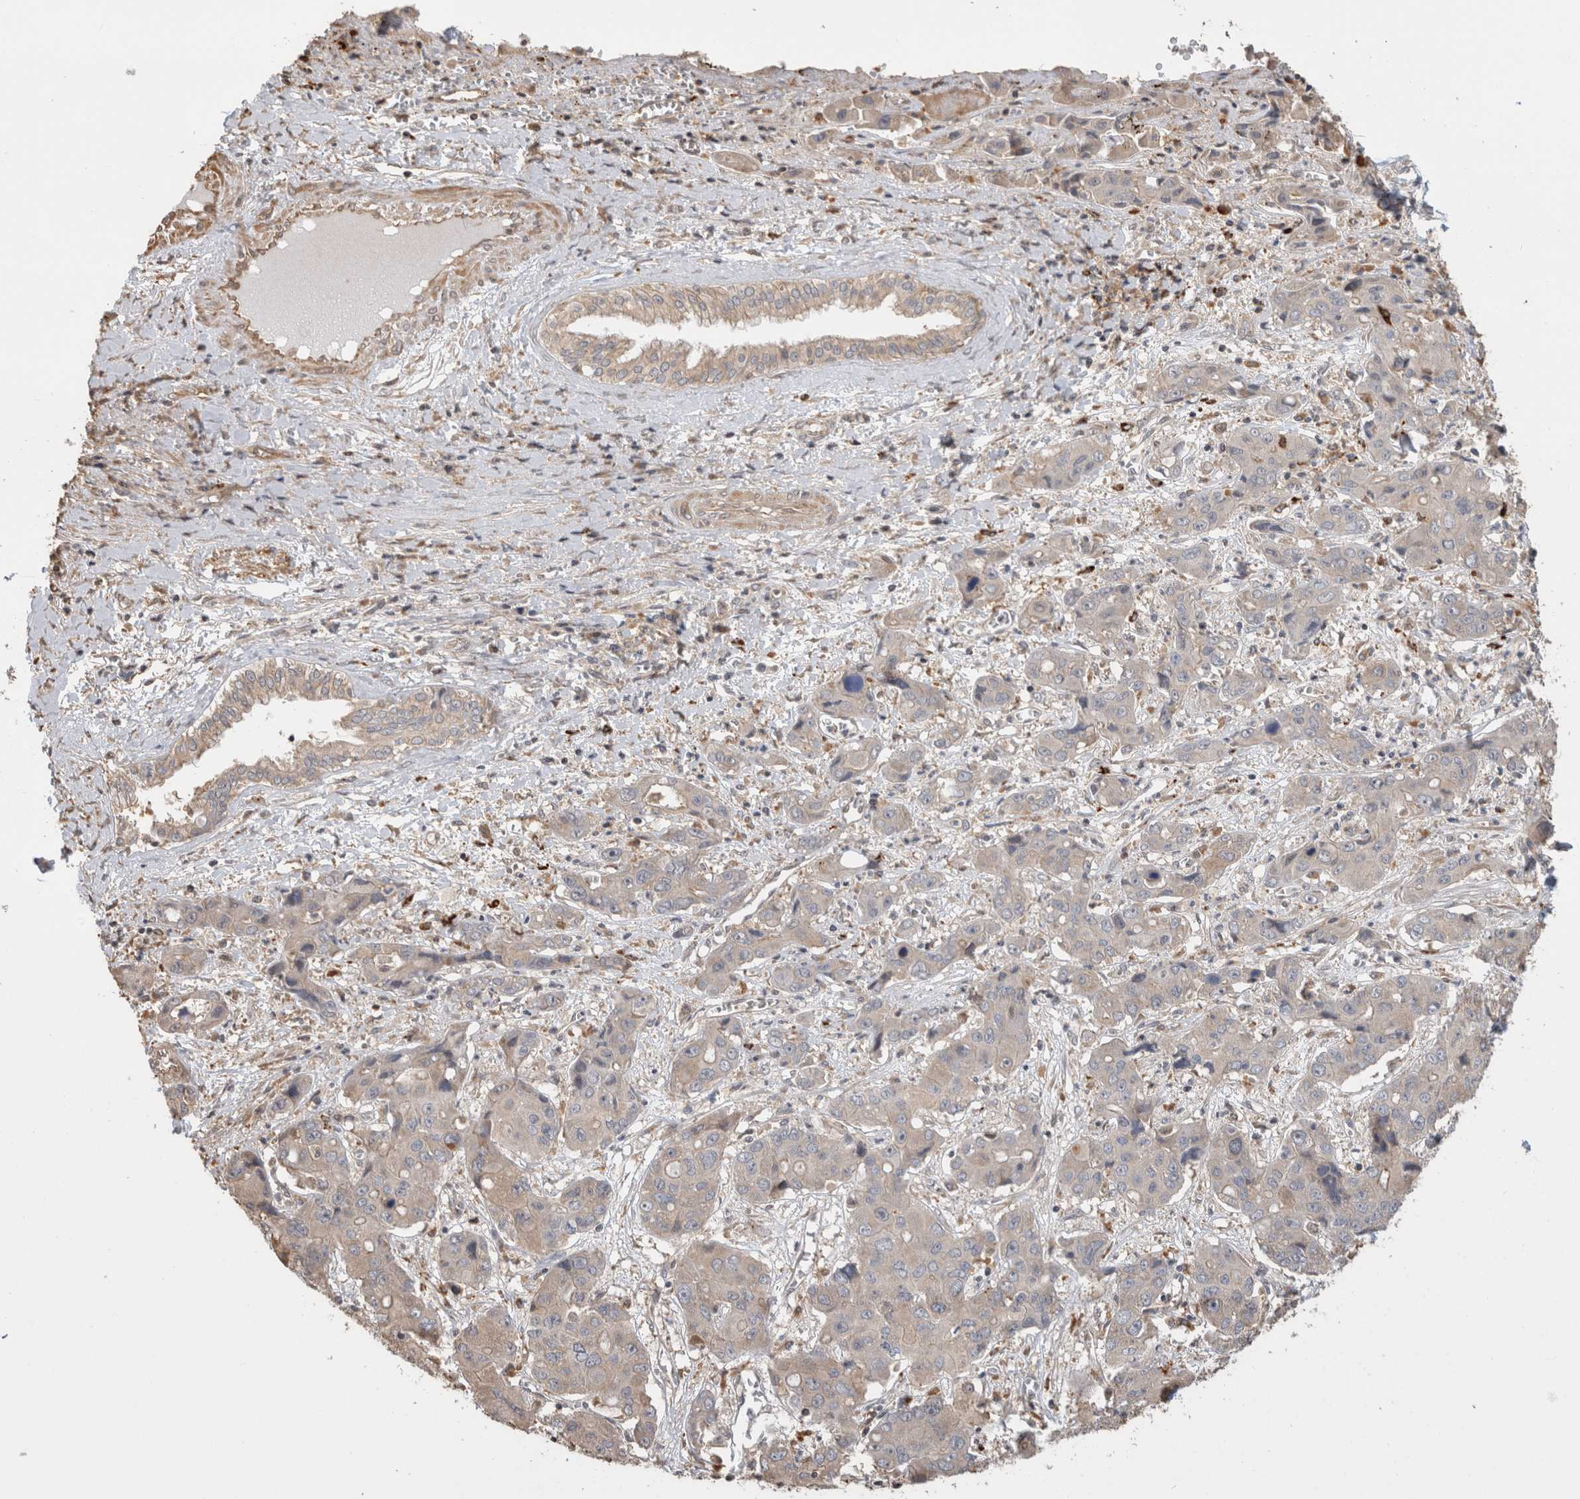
{"staining": {"intensity": "negative", "quantity": "none", "location": "none"}, "tissue": "liver cancer", "cell_type": "Tumor cells", "image_type": "cancer", "snomed": [{"axis": "morphology", "description": "Cholangiocarcinoma"}, {"axis": "topography", "description": "Liver"}], "caption": "A high-resolution histopathology image shows immunohistochemistry staining of cholangiocarcinoma (liver), which shows no significant staining in tumor cells. (IHC, brightfield microscopy, high magnification).", "gene": "CLIP1", "patient": {"sex": "male", "age": 67}}